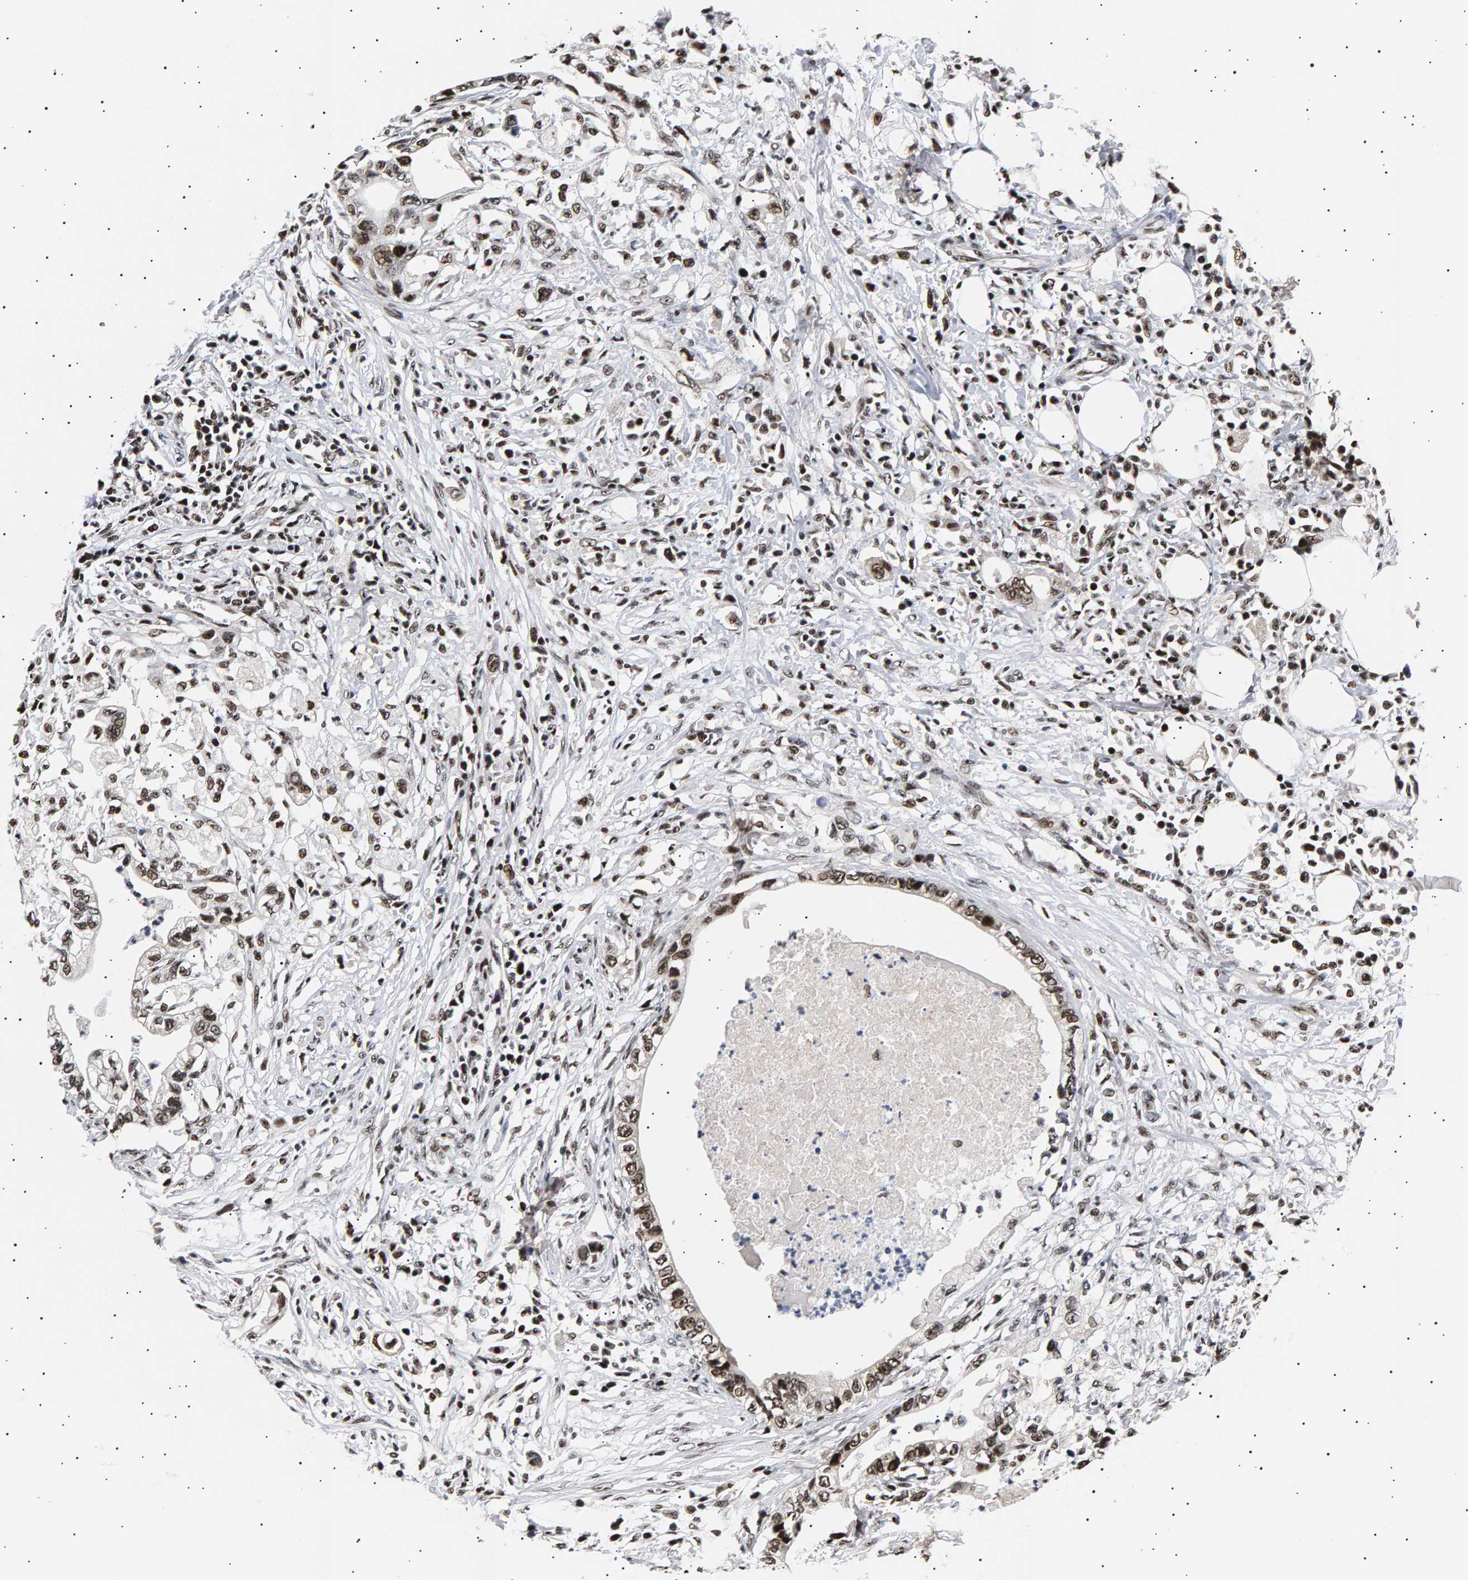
{"staining": {"intensity": "strong", "quantity": ">75%", "location": "nuclear"}, "tissue": "pancreatic cancer", "cell_type": "Tumor cells", "image_type": "cancer", "snomed": [{"axis": "morphology", "description": "Adenocarcinoma, NOS"}, {"axis": "topography", "description": "Pancreas"}], "caption": "Pancreatic adenocarcinoma stained for a protein (brown) shows strong nuclear positive positivity in approximately >75% of tumor cells.", "gene": "ANKRD40", "patient": {"sex": "male", "age": 56}}